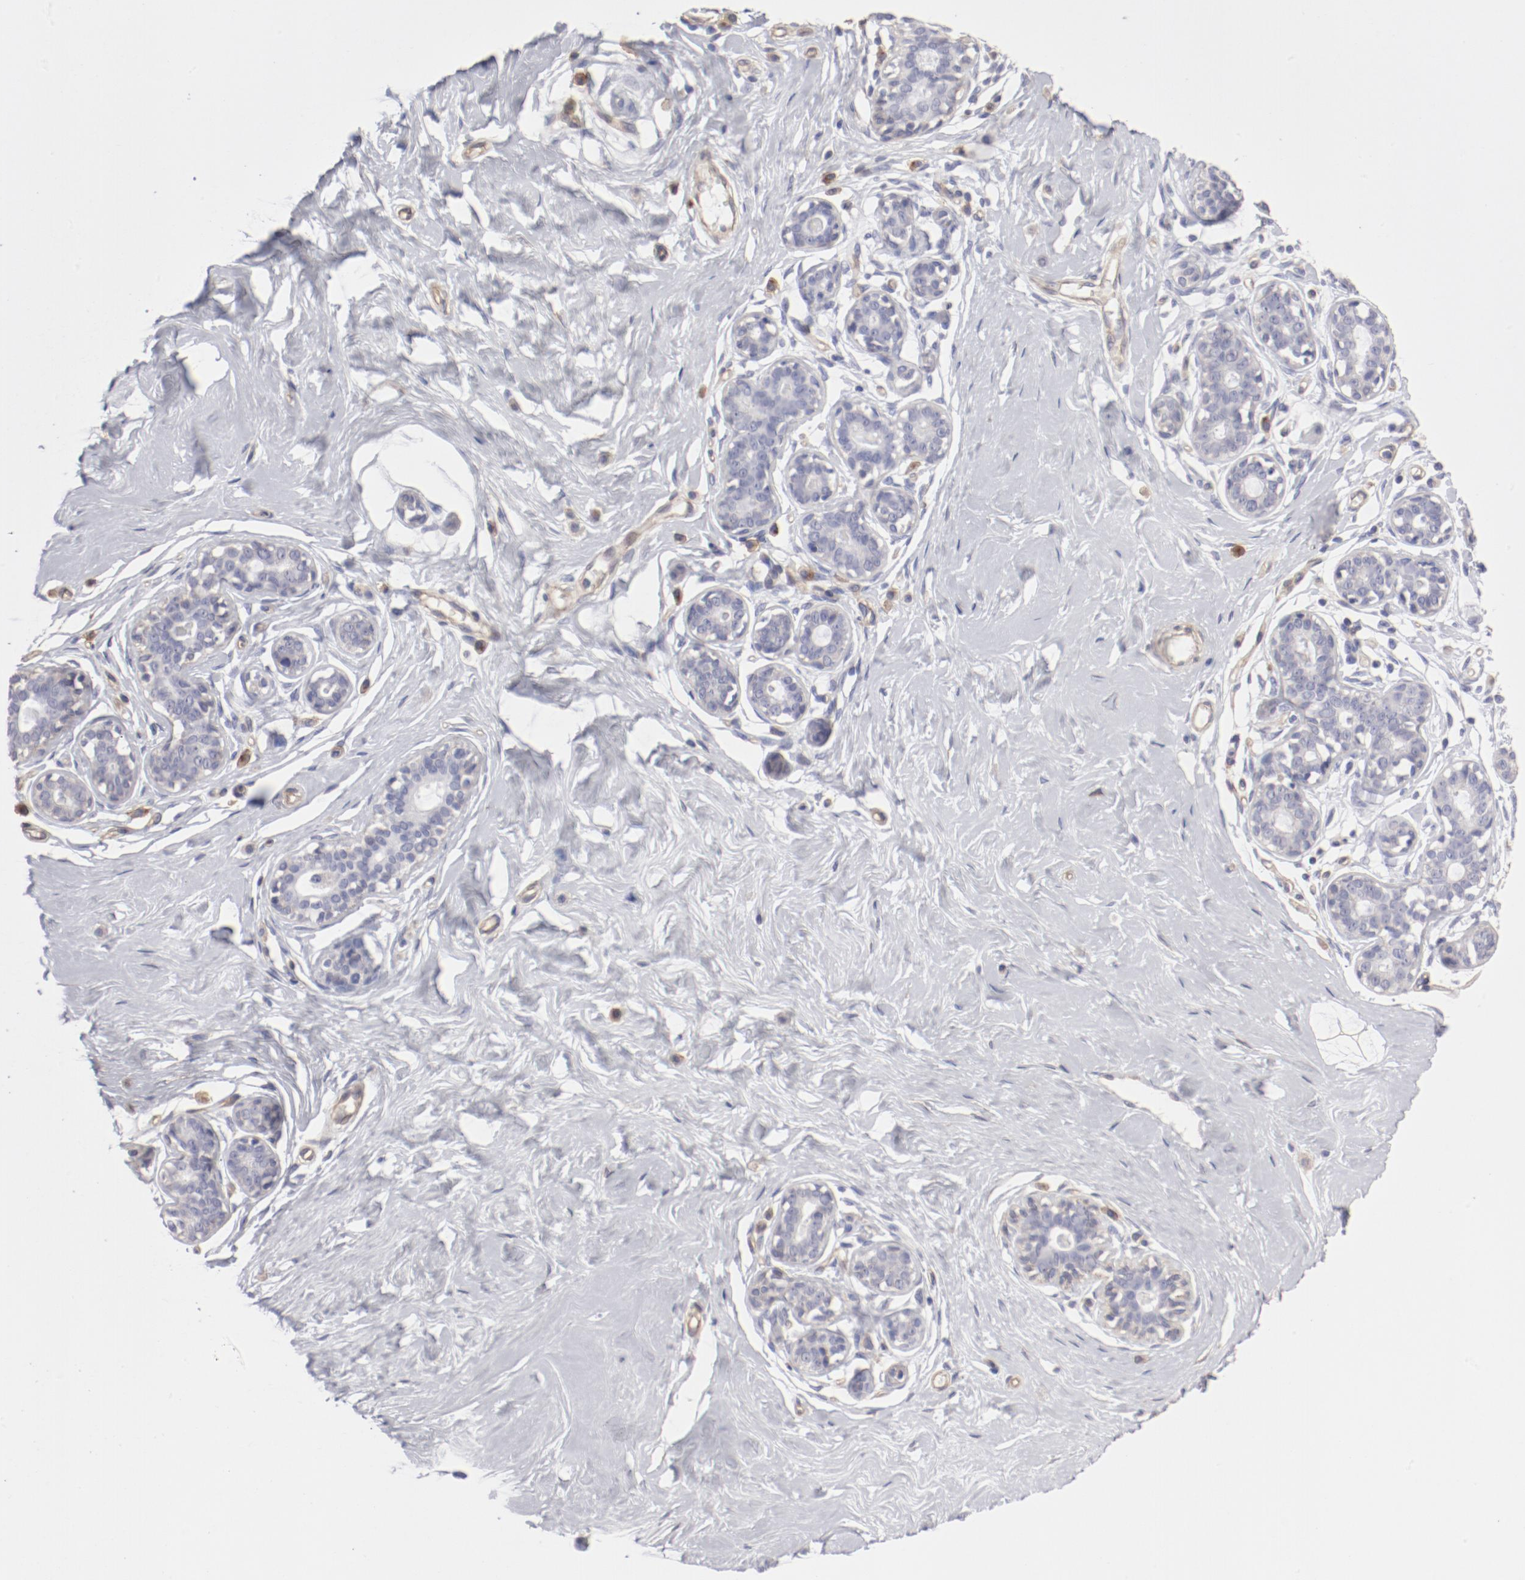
{"staining": {"intensity": "negative", "quantity": "none", "location": "none"}, "tissue": "breast", "cell_type": "Adipocytes", "image_type": "normal", "snomed": [{"axis": "morphology", "description": "Normal tissue, NOS"}, {"axis": "topography", "description": "Breast"}], "caption": "This is a histopathology image of immunohistochemistry (IHC) staining of unremarkable breast, which shows no staining in adipocytes. Nuclei are stained in blue.", "gene": "LAX1", "patient": {"sex": "female", "age": 23}}